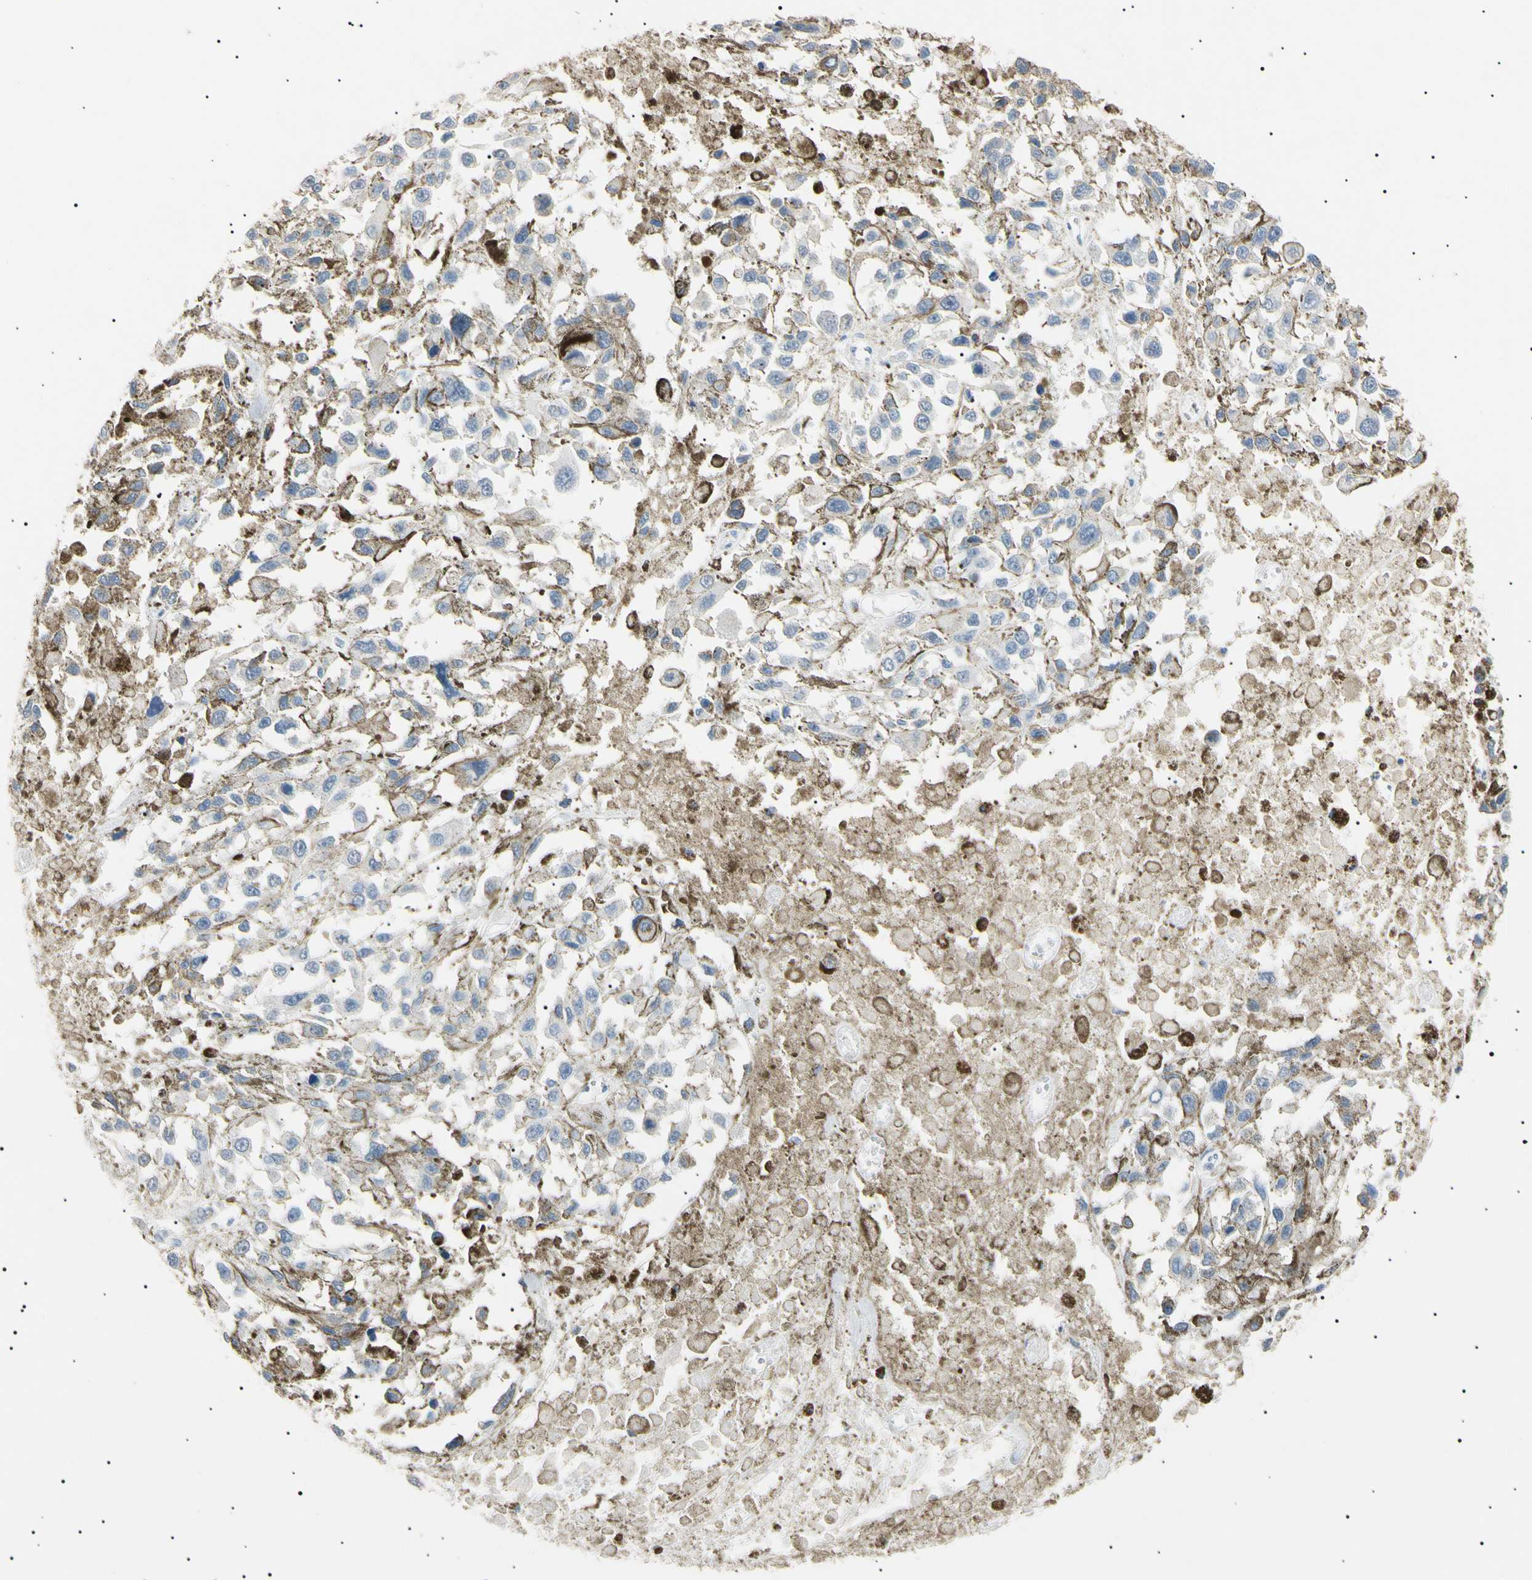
{"staining": {"intensity": "negative", "quantity": "none", "location": "none"}, "tissue": "melanoma", "cell_type": "Tumor cells", "image_type": "cancer", "snomed": [{"axis": "morphology", "description": "Malignant melanoma, Metastatic site"}, {"axis": "topography", "description": "Lymph node"}], "caption": "Immunohistochemistry (IHC) image of malignant melanoma (metastatic site) stained for a protein (brown), which exhibits no positivity in tumor cells.", "gene": "CGB3", "patient": {"sex": "male", "age": 59}}